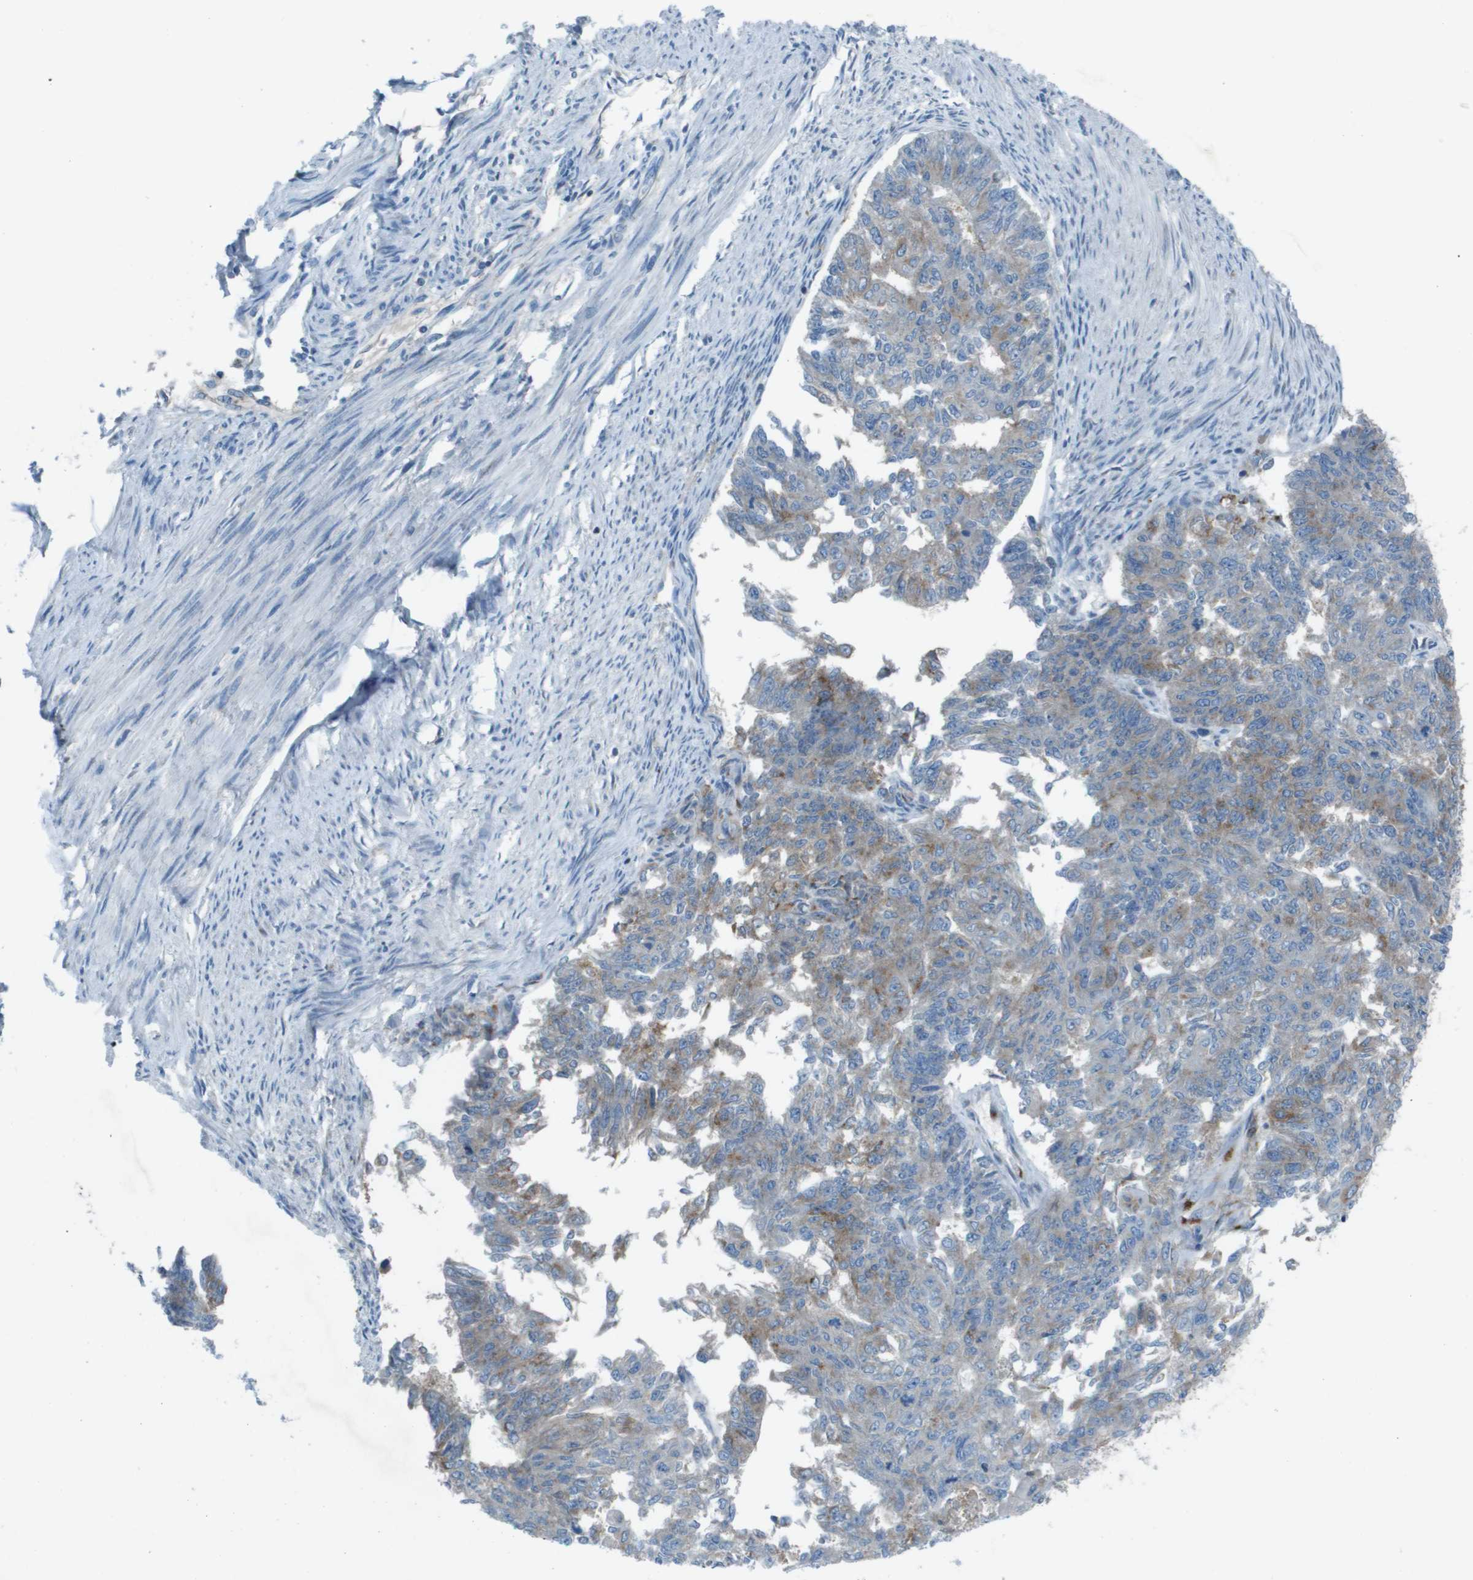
{"staining": {"intensity": "weak", "quantity": "<25%", "location": "cytoplasmic/membranous"}, "tissue": "endometrial cancer", "cell_type": "Tumor cells", "image_type": "cancer", "snomed": [{"axis": "morphology", "description": "Adenocarcinoma, NOS"}, {"axis": "topography", "description": "Endometrium"}], "caption": "Immunohistochemical staining of endometrial adenocarcinoma reveals no significant staining in tumor cells. (Brightfield microscopy of DAB immunohistochemistry (IHC) at high magnification).", "gene": "CAMK4", "patient": {"sex": "female", "age": 32}}